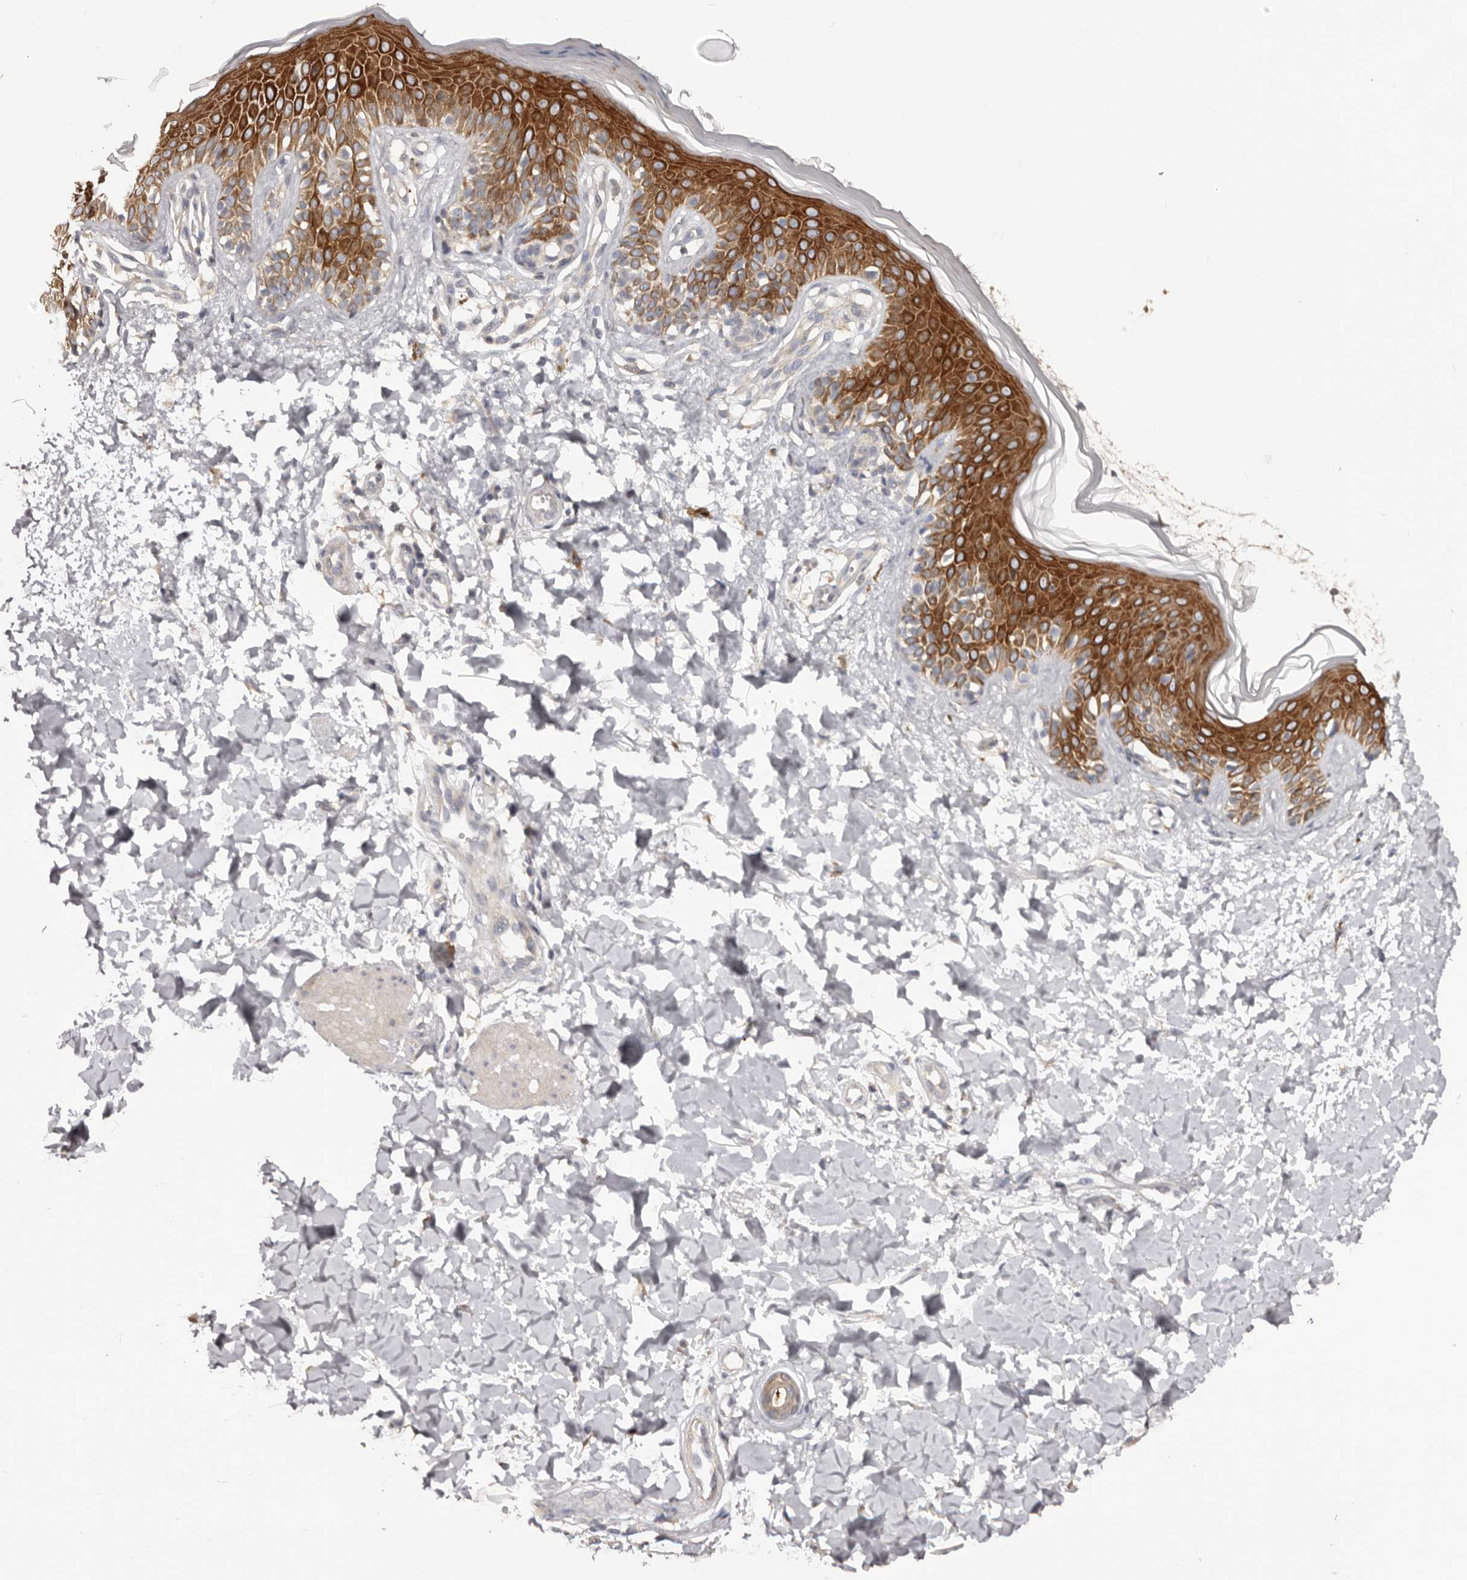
{"staining": {"intensity": "negative", "quantity": "none", "location": "none"}, "tissue": "skin", "cell_type": "Fibroblasts", "image_type": "normal", "snomed": [{"axis": "morphology", "description": "Normal tissue, NOS"}, {"axis": "topography", "description": "Skin"}], "caption": "Photomicrograph shows no significant protein staining in fibroblasts of benign skin. (Stains: DAB (3,3'-diaminobenzidine) immunohistochemistry with hematoxylin counter stain, Microscopy: brightfield microscopy at high magnification).", "gene": "KCNJ8", "patient": {"sex": "male", "age": 37}}